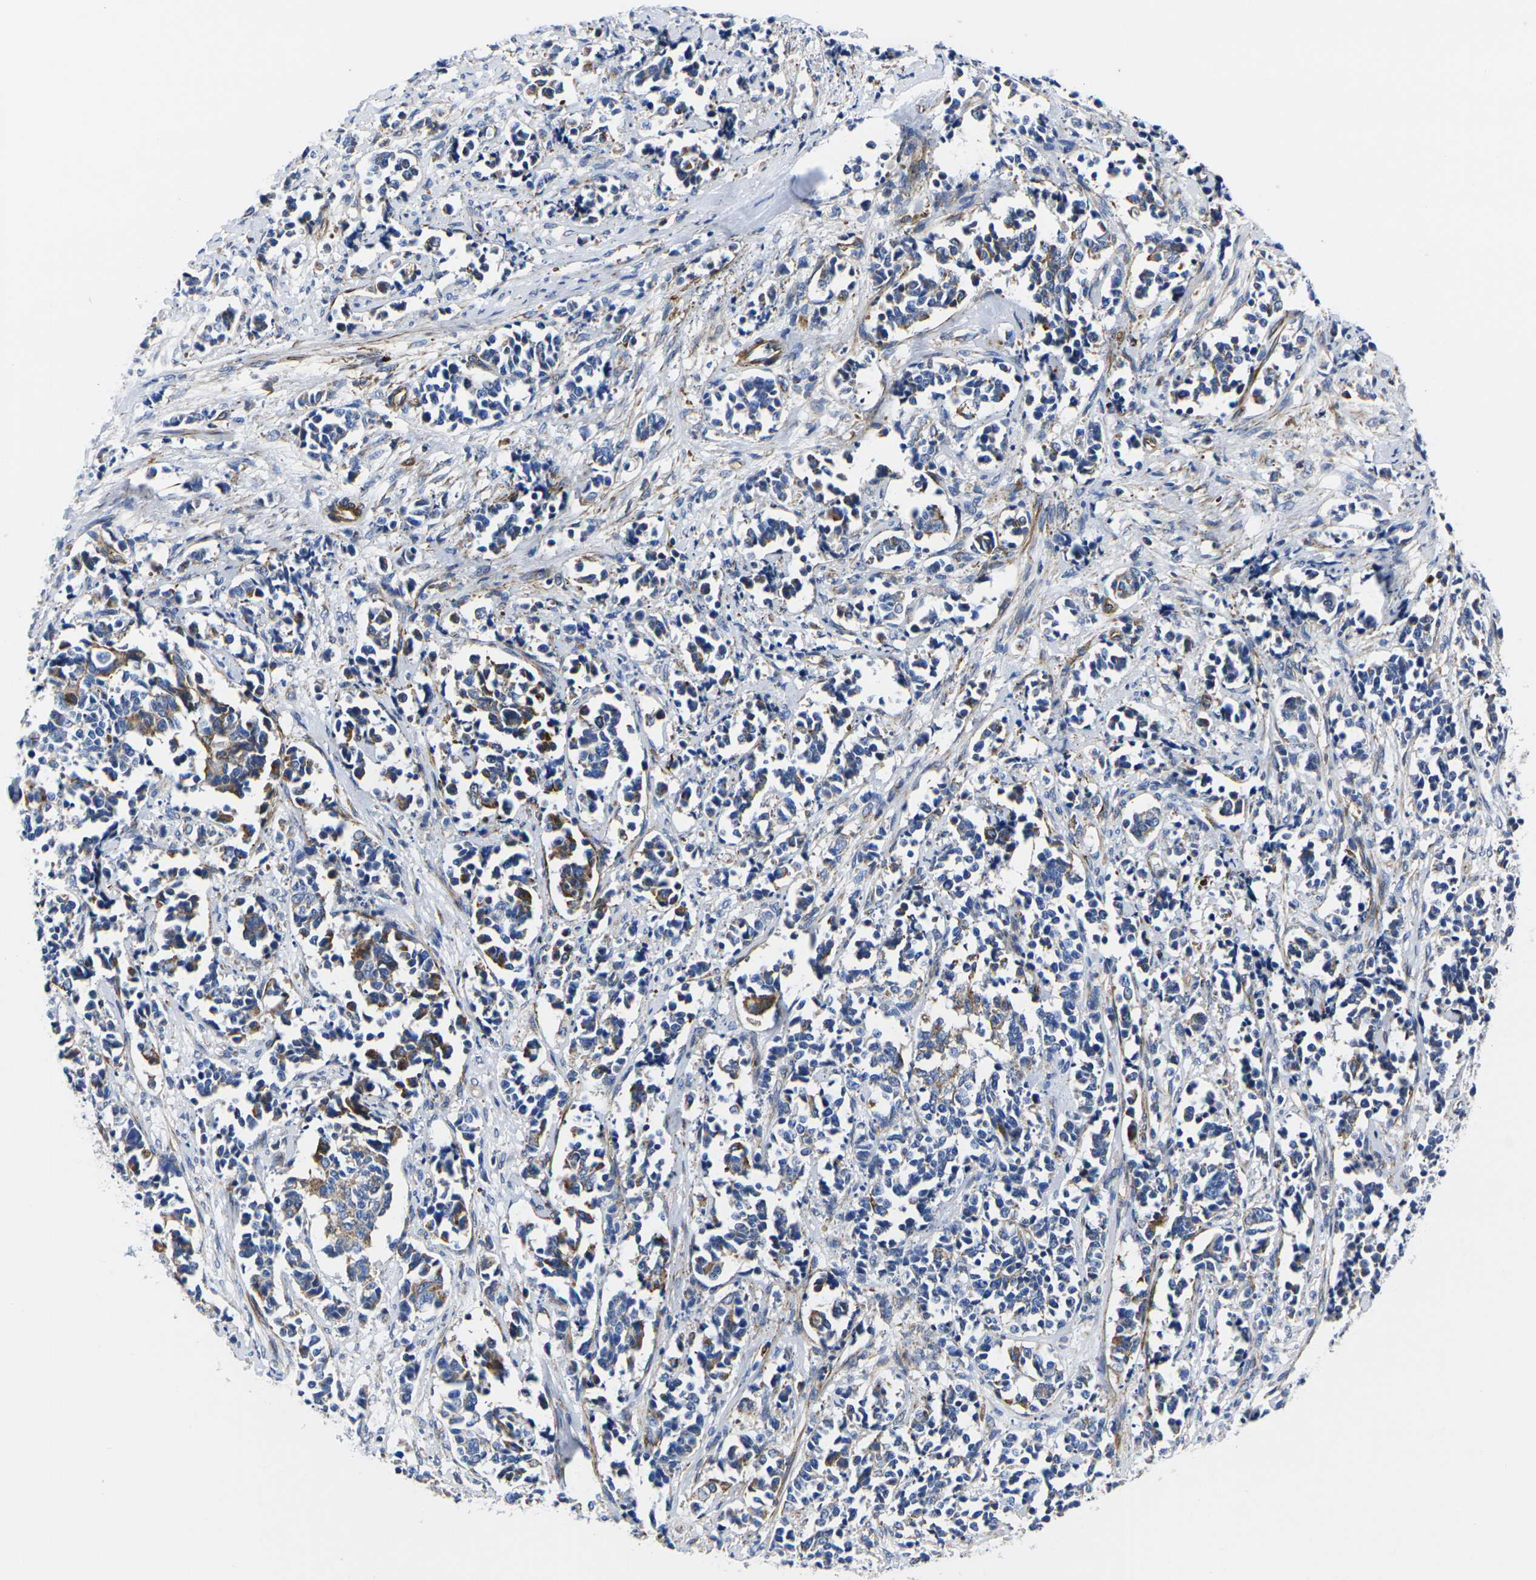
{"staining": {"intensity": "moderate", "quantity": "<25%", "location": "cytoplasmic/membranous"}, "tissue": "cervical cancer", "cell_type": "Tumor cells", "image_type": "cancer", "snomed": [{"axis": "morphology", "description": "Normal tissue, NOS"}, {"axis": "morphology", "description": "Squamous cell carcinoma, NOS"}, {"axis": "topography", "description": "Cervix"}], "caption": "Moderate cytoplasmic/membranous expression for a protein is seen in approximately <25% of tumor cells of cervical cancer using immunohistochemistry (IHC).", "gene": "GPR4", "patient": {"sex": "female", "age": 35}}